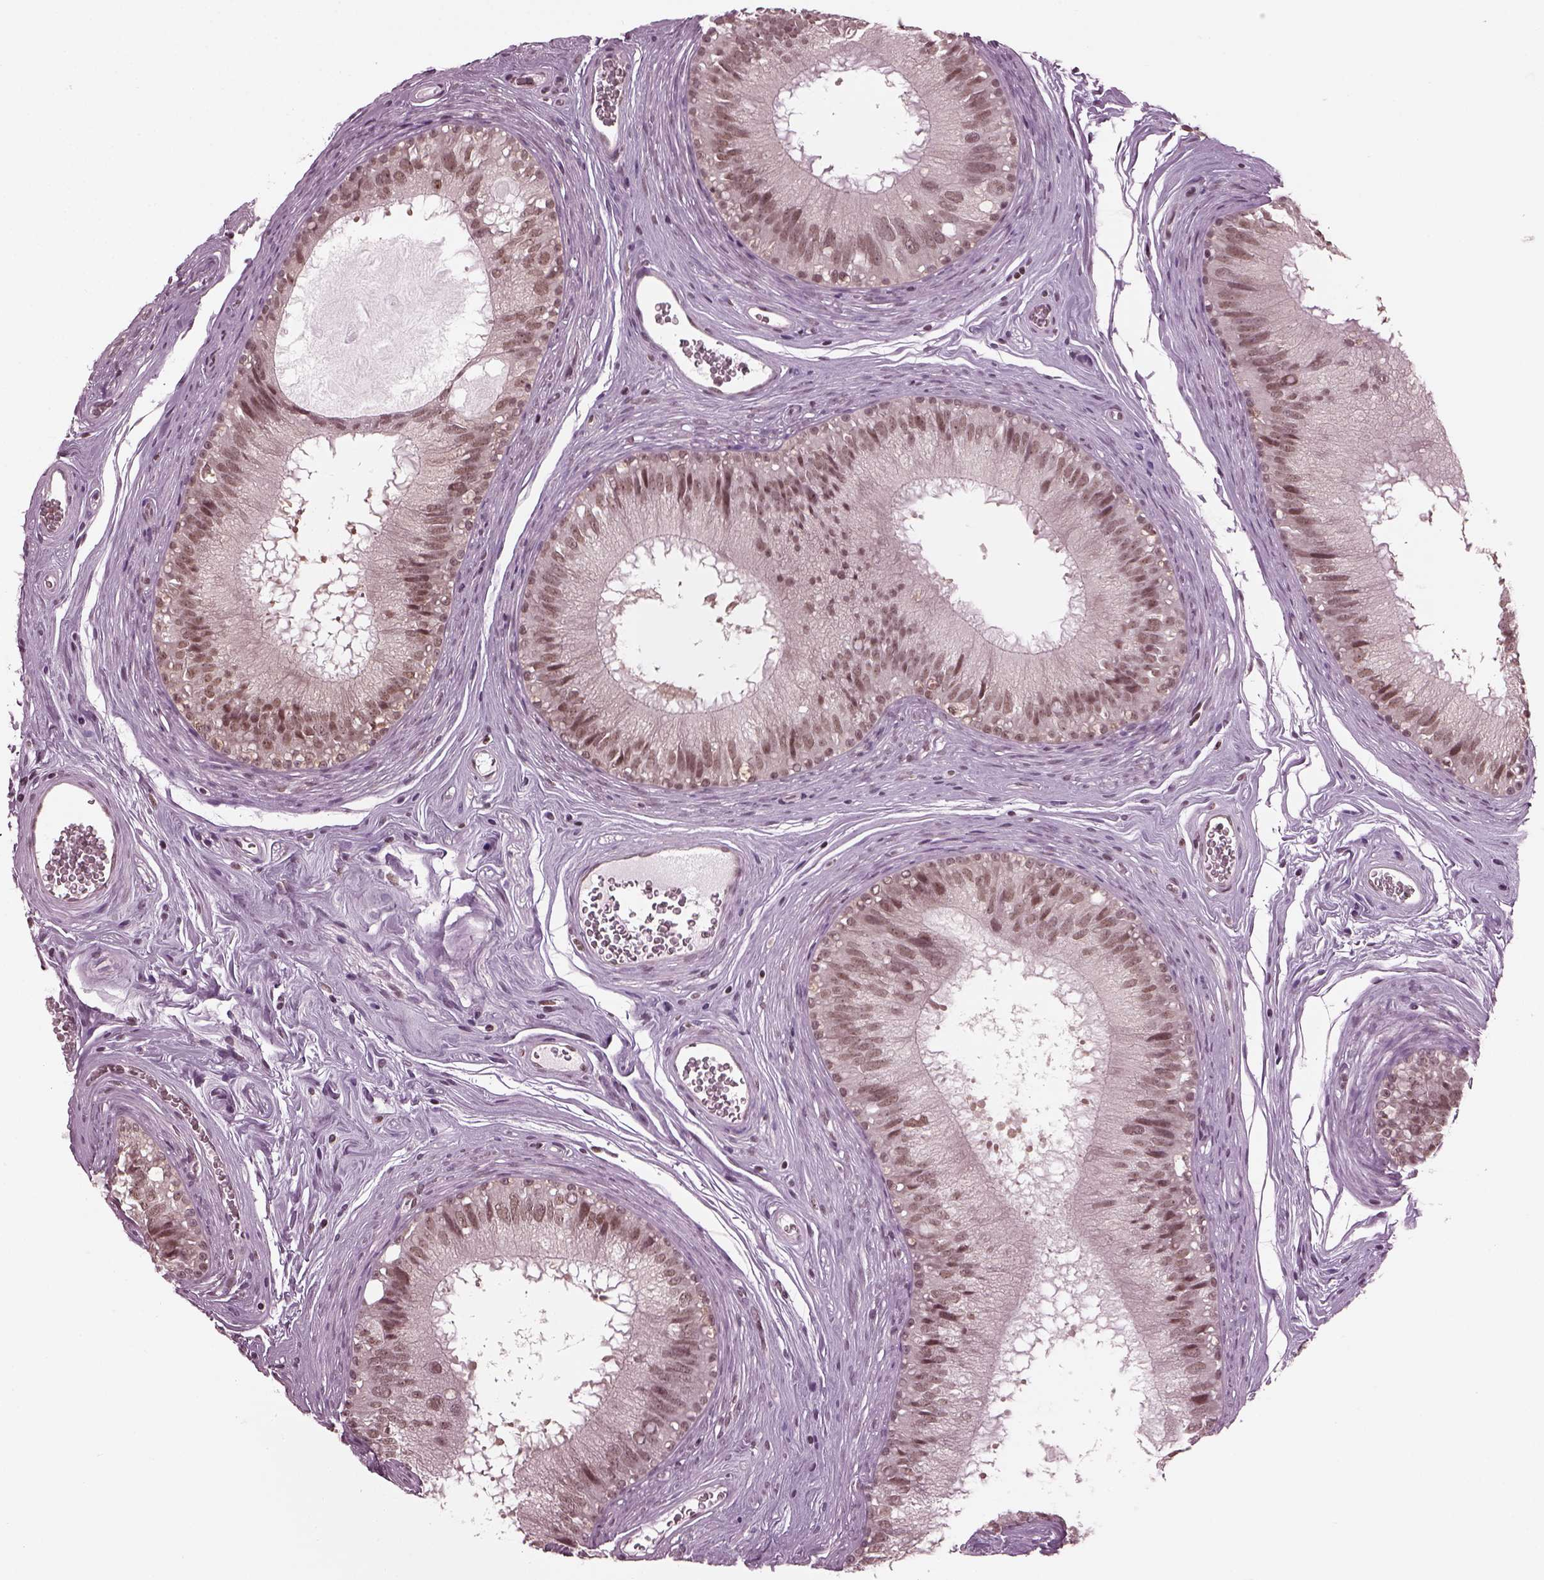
{"staining": {"intensity": "weak", "quantity": "<25%", "location": "nuclear"}, "tissue": "epididymis", "cell_type": "Glandular cells", "image_type": "normal", "snomed": [{"axis": "morphology", "description": "Normal tissue, NOS"}, {"axis": "topography", "description": "Epididymis"}], "caption": "Glandular cells show no significant staining in benign epididymis.", "gene": "RUVBL2", "patient": {"sex": "male", "age": 37}}